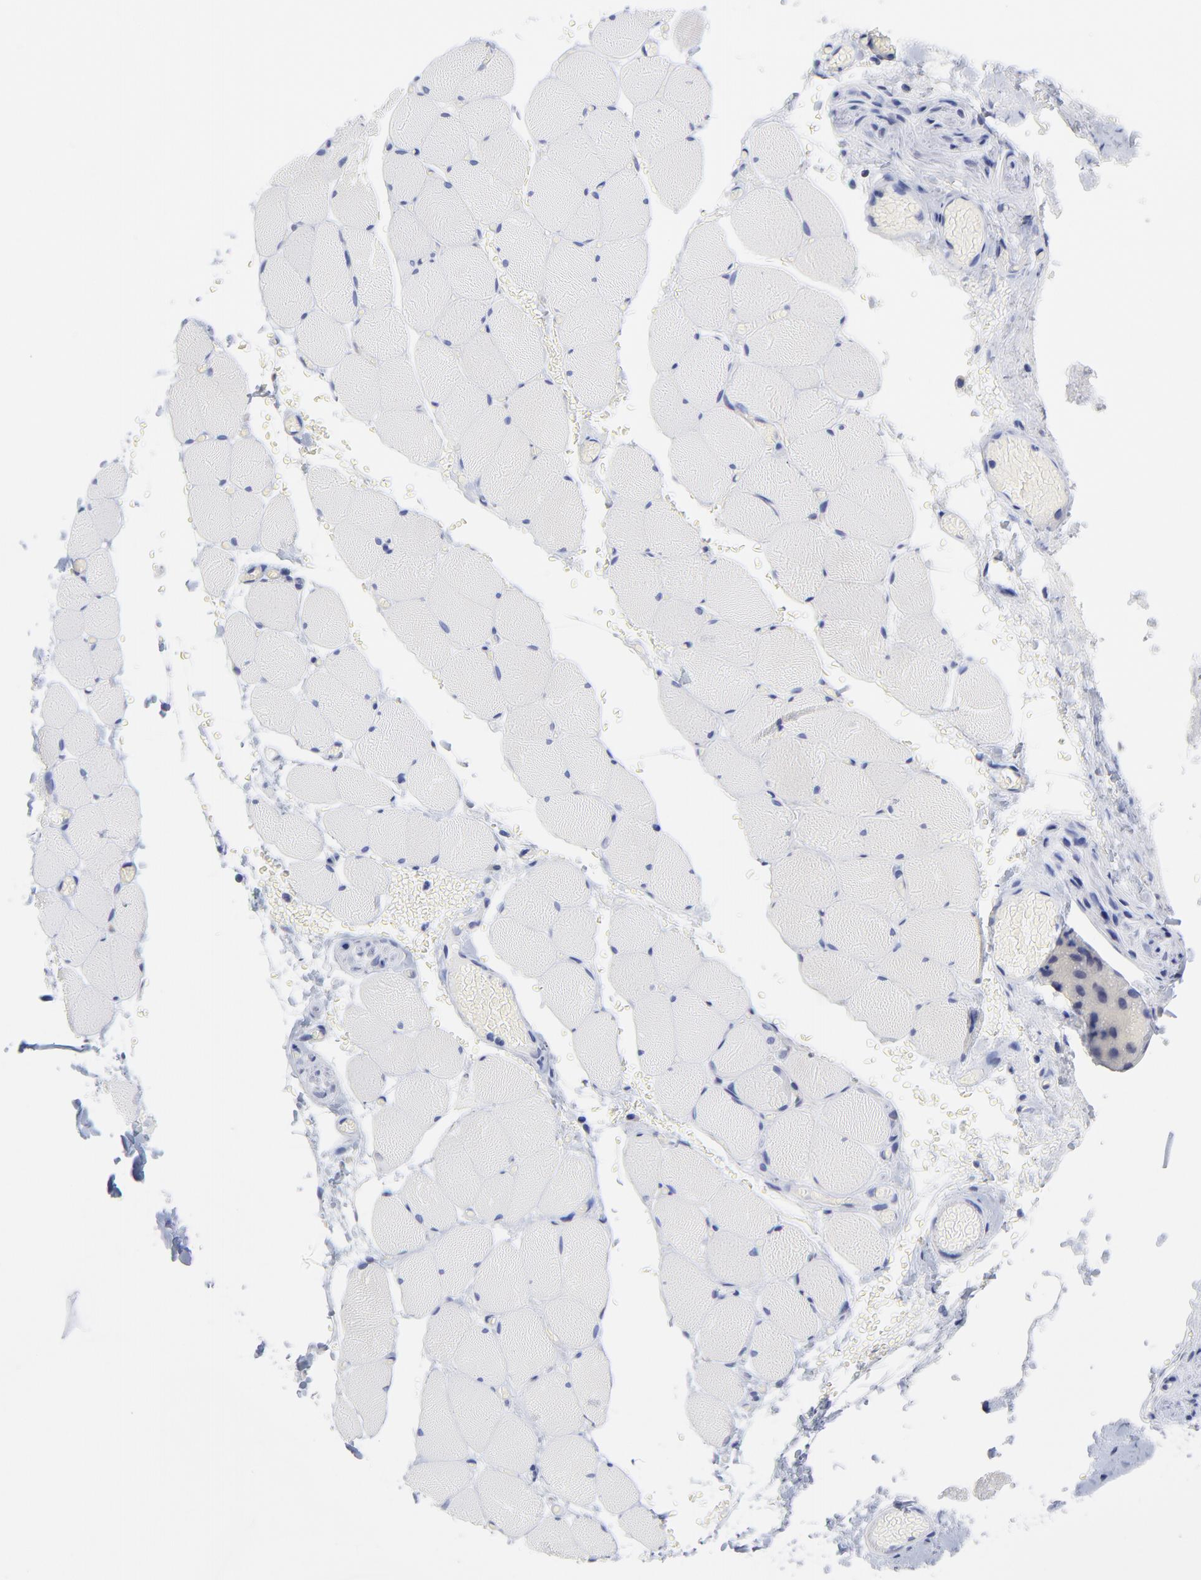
{"staining": {"intensity": "negative", "quantity": "none", "location": "none"}, "tissue": "skeletal muscle", "cell_type": "Myocytes", "image_type": "normal", "snomed": [{"axis": "morphology", "description": "Normal tissue, NOS"}, {"axis": "topography", "description": "Skeletal muscle"}, {"axis": "topography", "description": "Soft tissue"}], "caption": "This is an immunohistochemistry image of normal human skeletal muscle. There is no staining in myocytes.", "gene": "LAX1", "patient": {"sex": "female", "age": 58}}